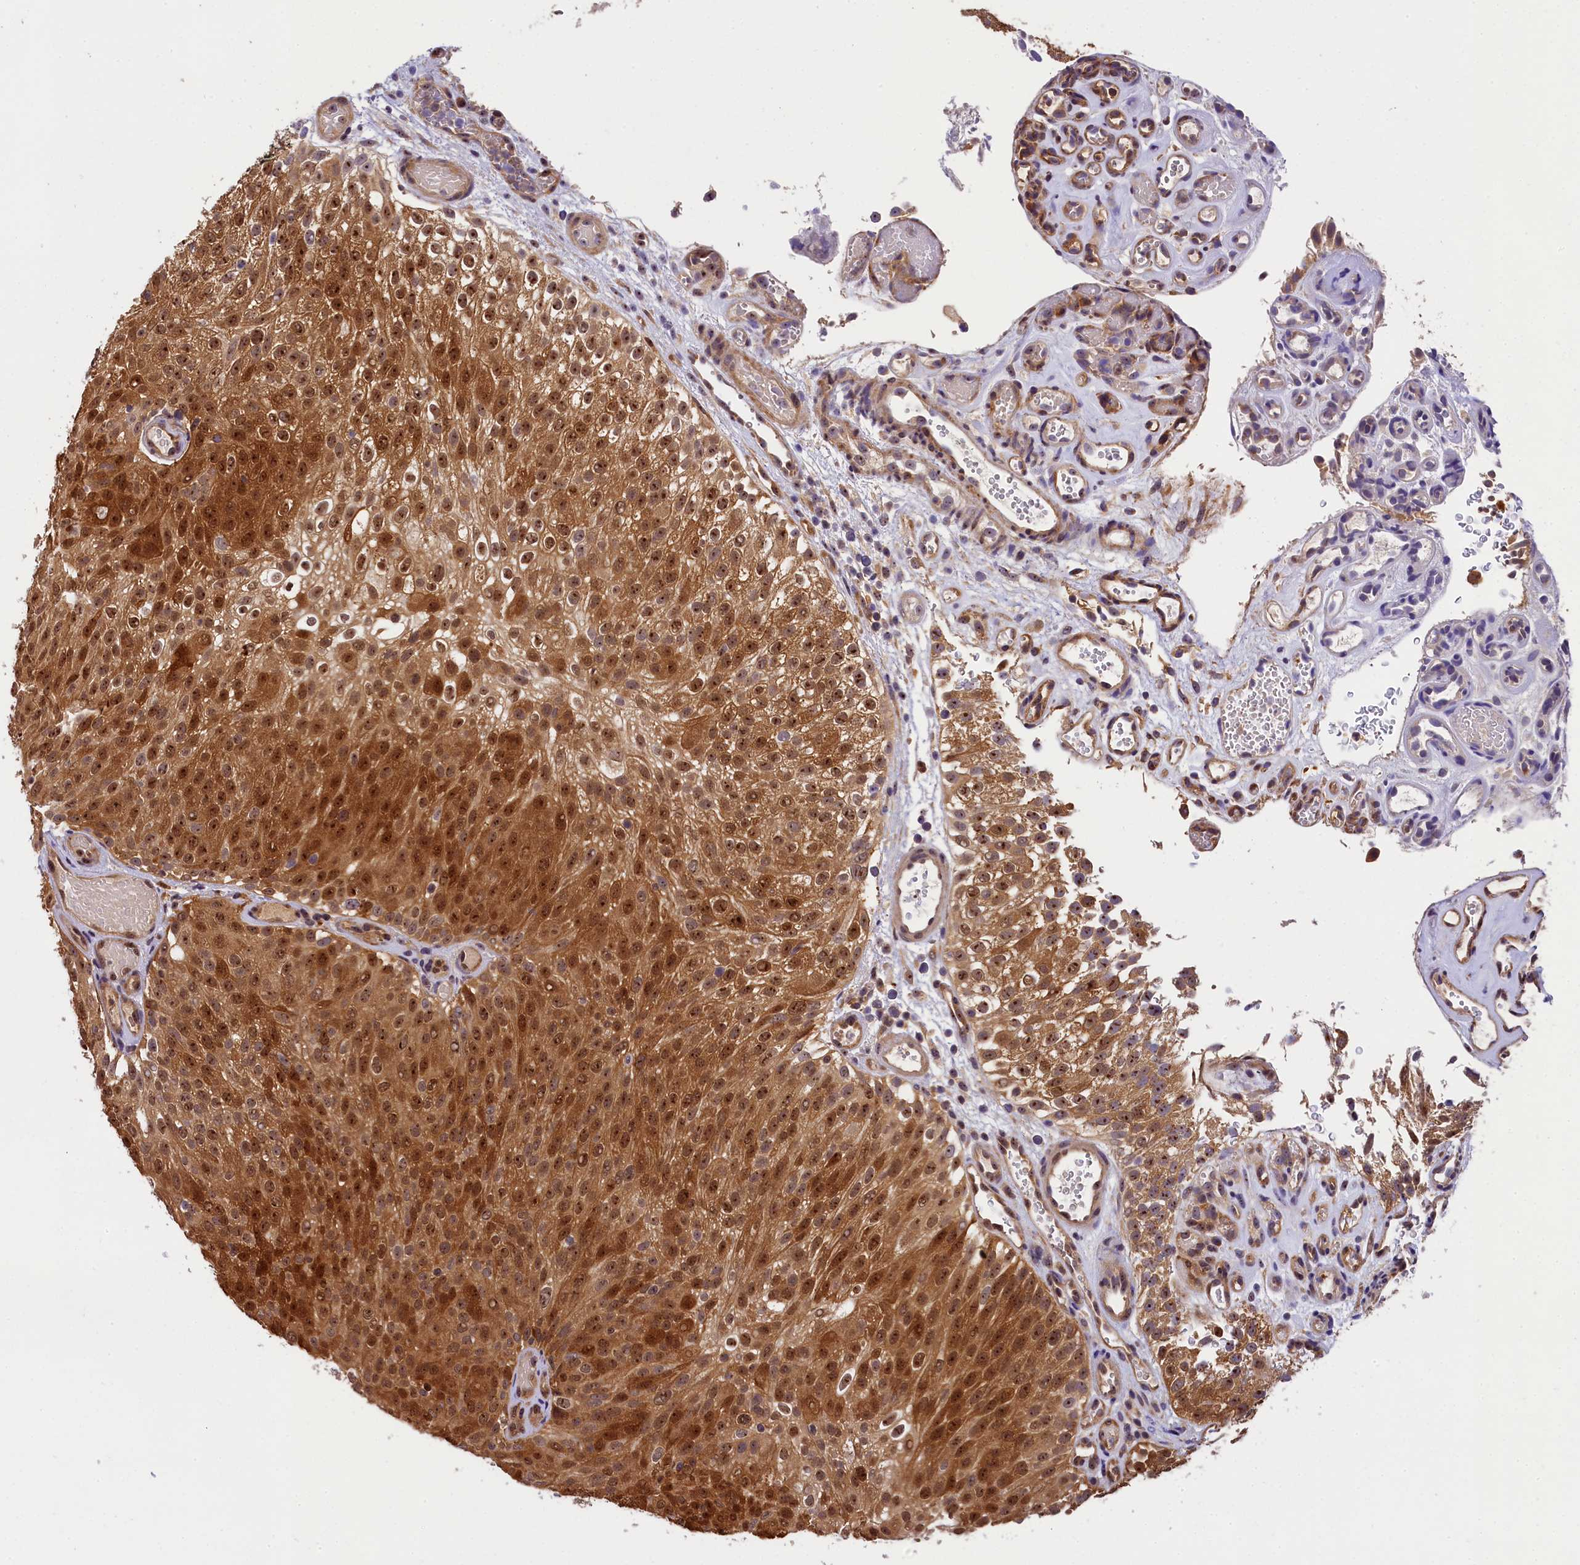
{"staining": {"intensity": "moderate", "quantity": ">75%", "location": "cytoplasmic/membranous,nuclear"}, "tissue": "urothelial cancer", "cell_type": "Tumor cells", "image_type": "cancer", "snomed": [{"axis": "morphology", "description": "Urothelial carcinoma, Low grade"}, {"axis": "topography", "description": "Urinary bladder"}], "caption": "Protein expression analysis of human urothelial cancer reveals moderate cytoplasmic/membranous and nuclear staining in about >75% of tumor cells.", "gene": "EIF6", "patient": {"sex": "male", "age": 78}}